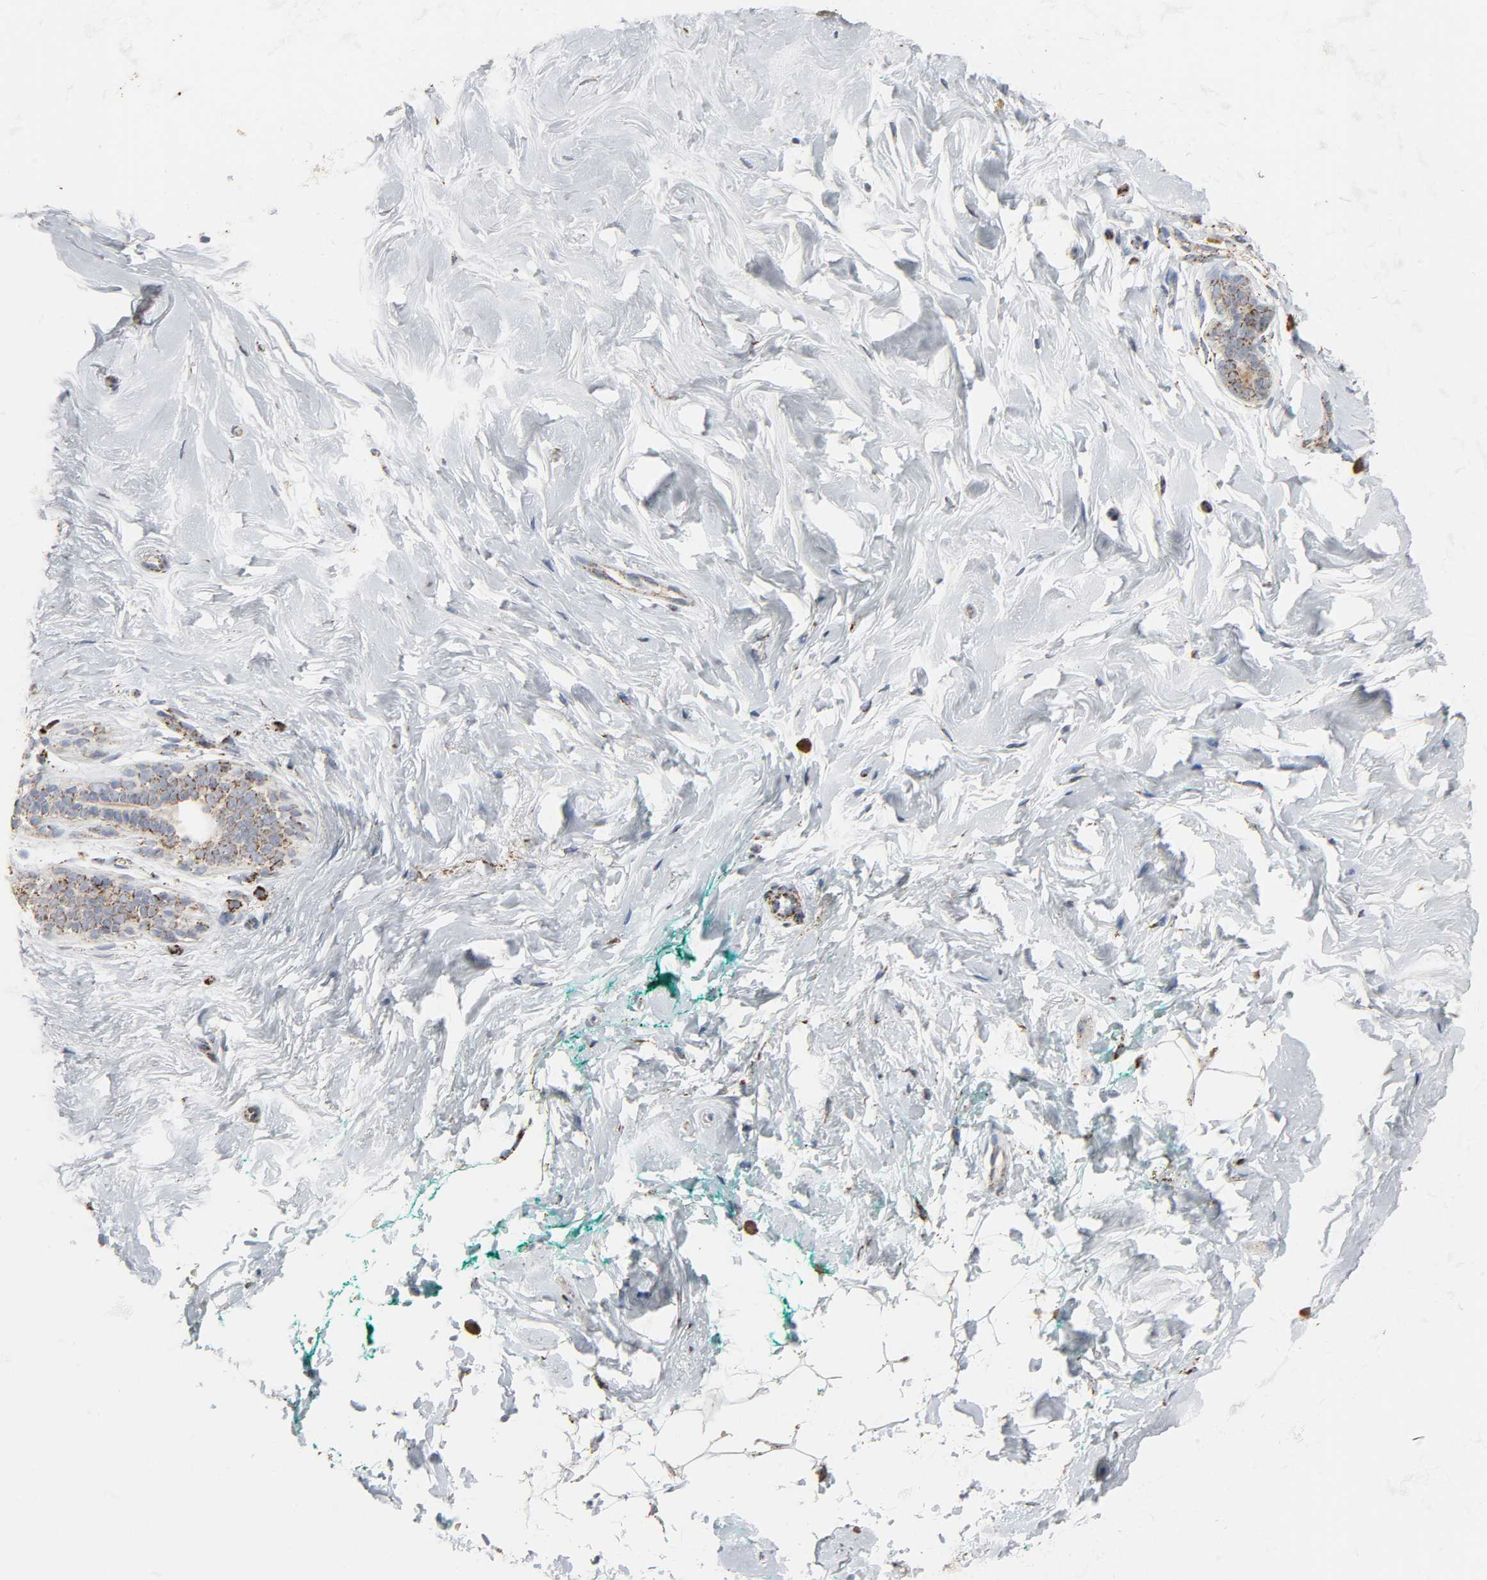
{"staining": {"intensity": "negative", "quantity": "none", "location": "none"}, "tissue": "breast", "cell_type": "Adipocytes", "image_type": "normal", "snomed": [{"axis": "morphology", "description": "Normal tissue, NOS"}, {"axis": "topography", "description": "Breast"}], "caption": "Immunohistochemistry micrograph of benign breast: human breast stained with DAB (3,3'-diaminobenzidine) exhibits no significant protein staining in adipocytes.", "gene": "ACAT1", "patient": {"sex": "female", "age": 52}}